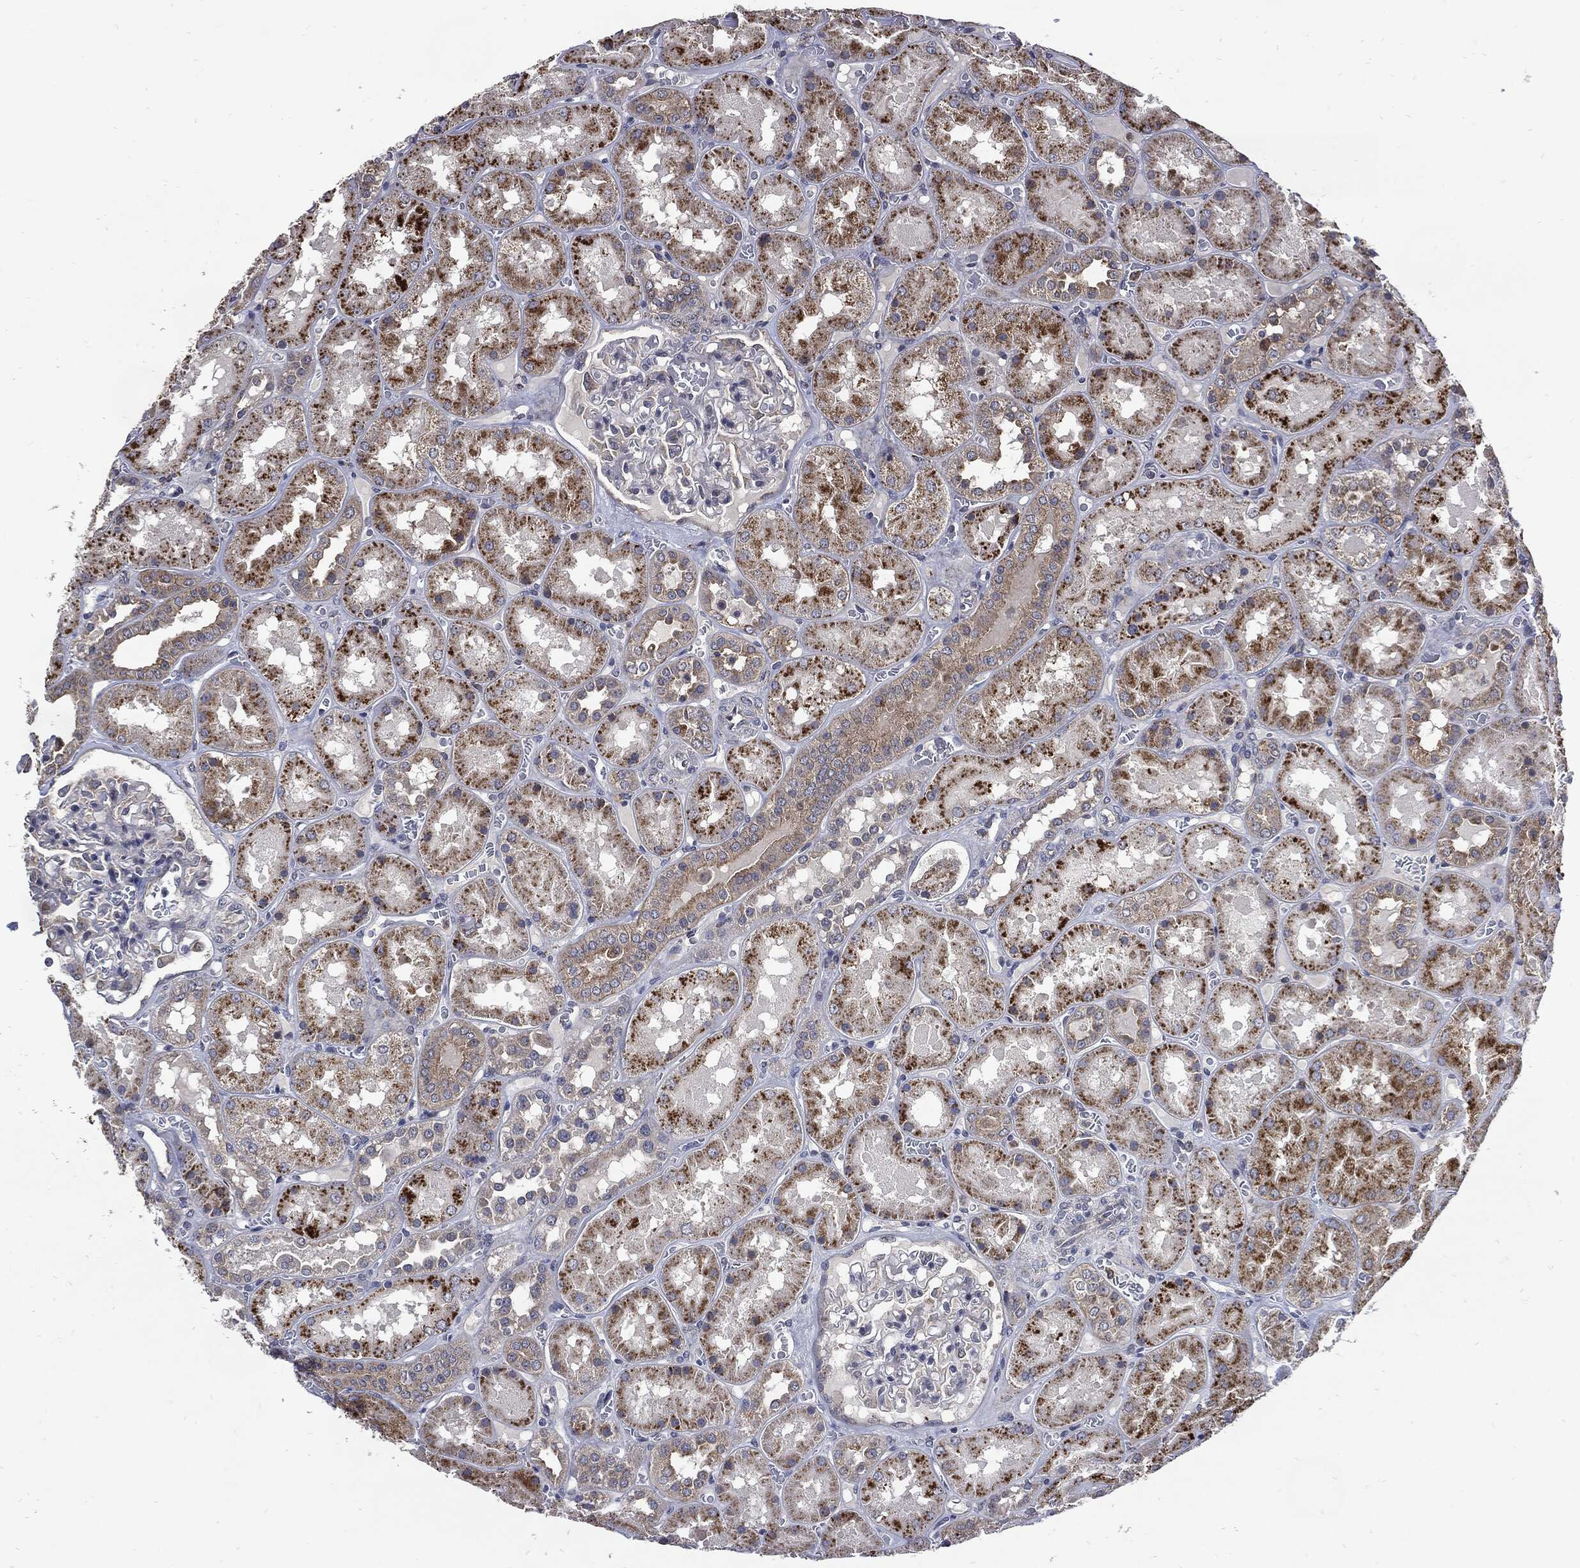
{"staining": {"intensity": "negative", "quantity": "none", "location": "none"}, "tissue": "kidney", "cell_type": "Cells in glomeruli", "image_type": "normal", "snomed": [{"axis": "morphology", "description": "Normal tissue, NOS"}, {"axis": "topography", "description": "Kidney"}], "caption": "Protein analysis of normal kidney displays no significant expression in cells in glomeruli. The staining is performed using DAB brown chromogen with nuclei counter-stained in using hematoxylin.", "gene": "SLC31A2", "patient": {"sex": "male", "age": 73}}